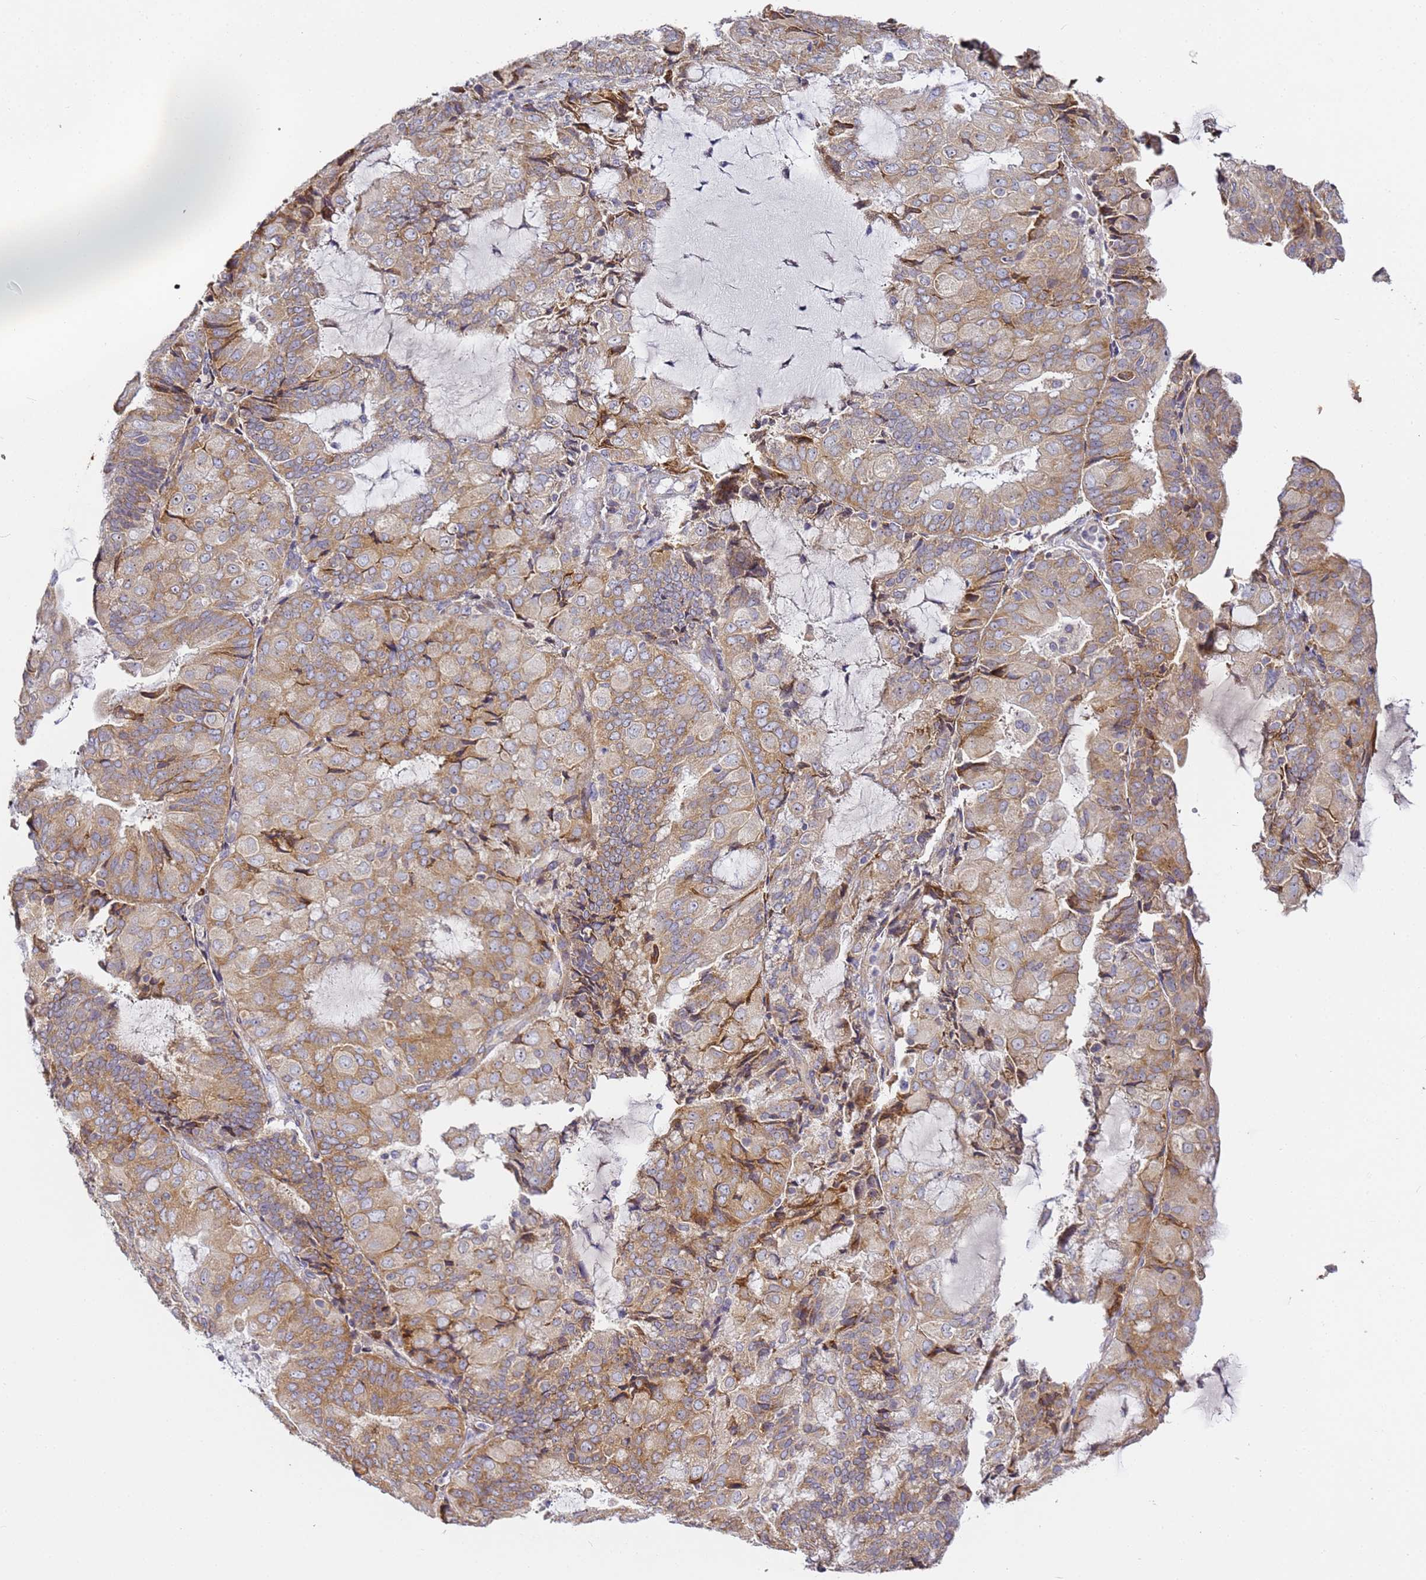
{"staining": {"intensity": "moderate", "quantity": ">75%", "location": "cytoplasmic/membranous"}, "tissue": "endometrial cancer", "cell_type": "Tumor cells", "image_type": "cancer", "snomed": [{"axis": "morphology", "description": "Adenocarcinoma, NOS"}, {"axis": "topography", "description": "Endometrium"}], "caption": "This is an image of immunohistochemistry staining of endometrial adenocarcinoma, which shows moderate expression in the cytoplasmic/membranous of tumor cells.", "gene": "RPL13A", "patient": {"sex": "female", "age": 81}}